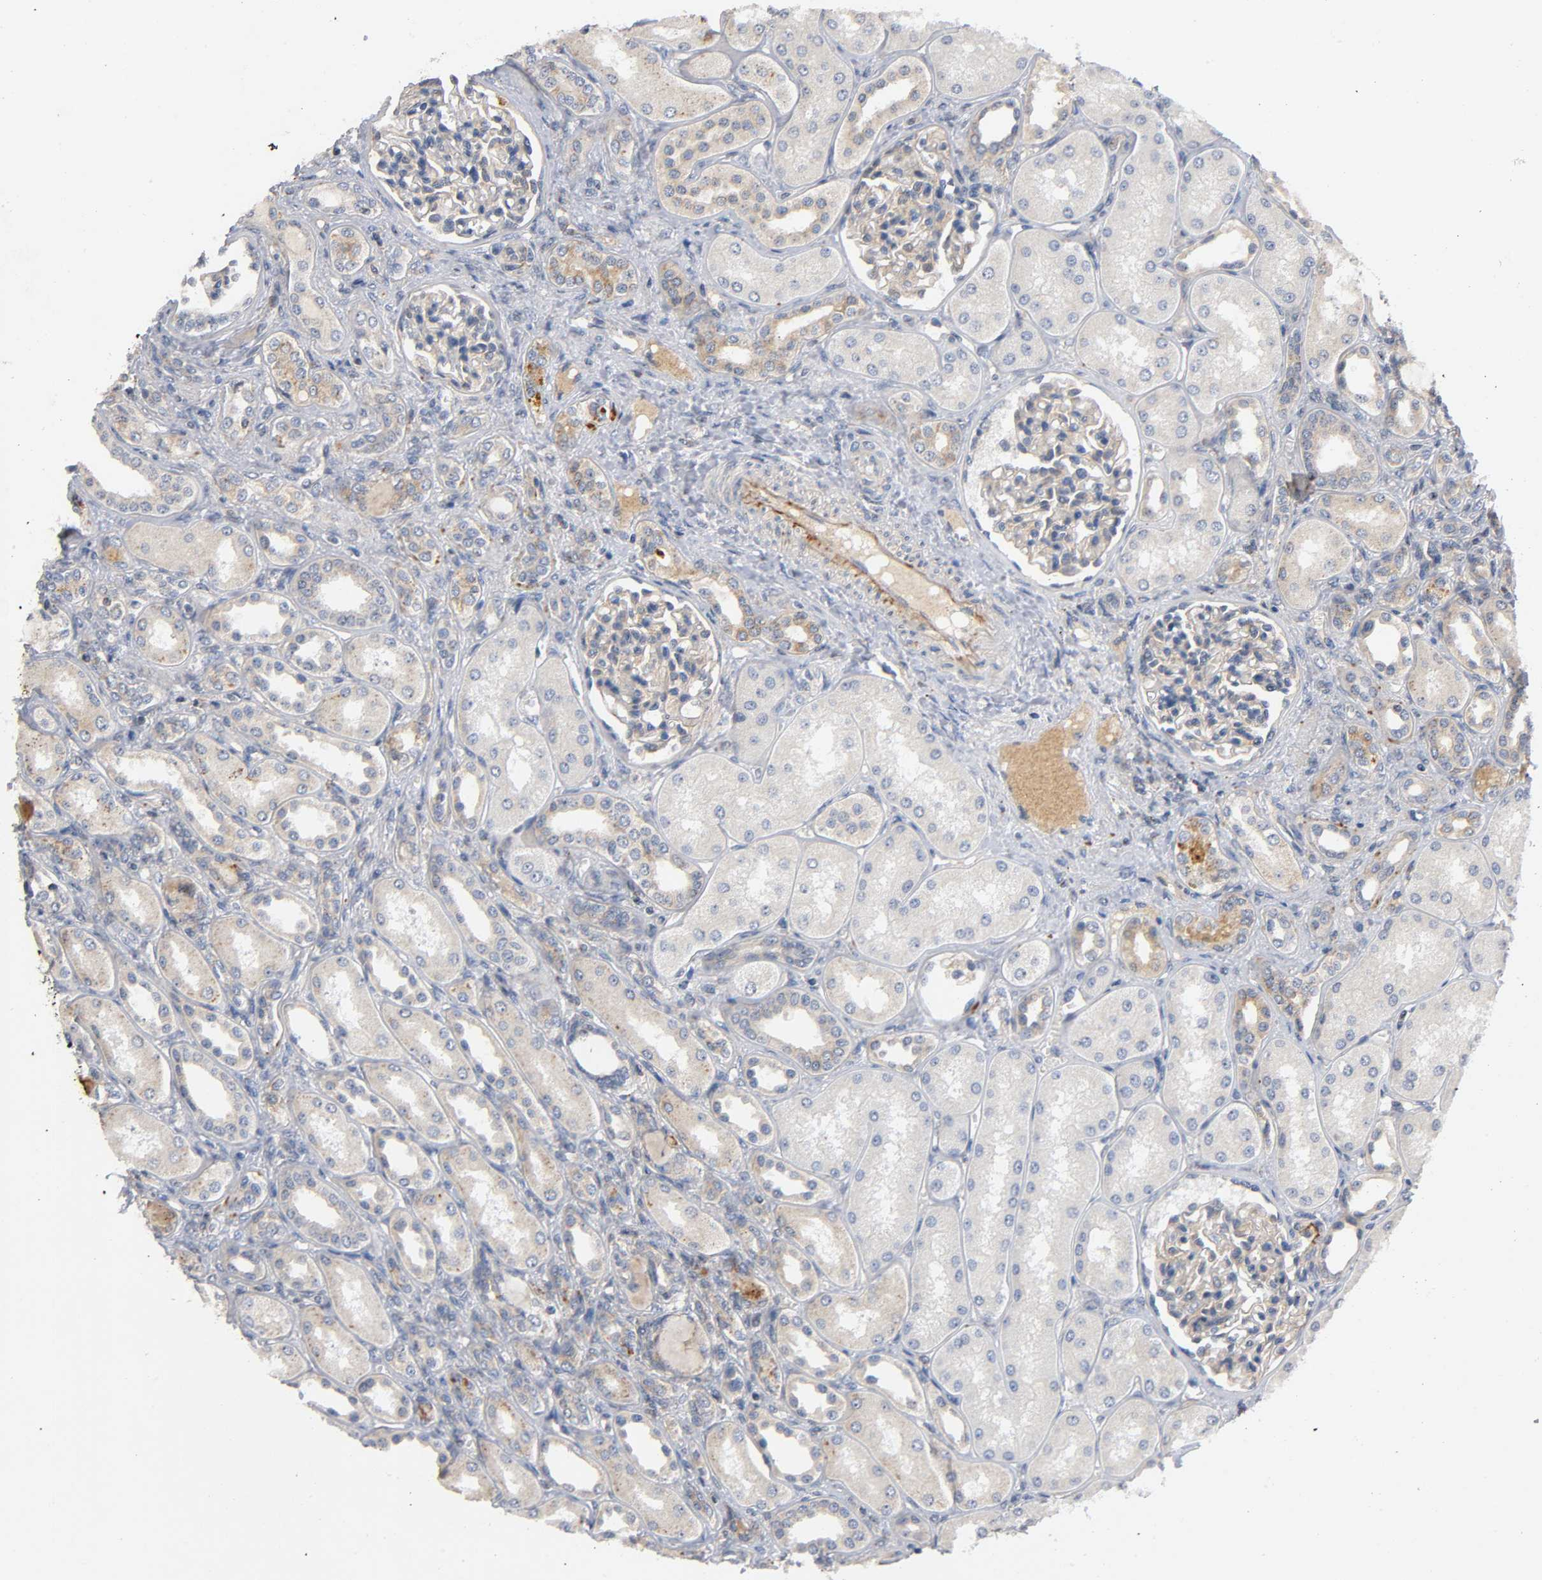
{"staining": {"intensity": "moderate", "quantity": ">75%", "location": "cytoplasmic/membranous"}, "tissue": "kidney", "cell_type": "Cells in glomeruli", "image_type": "normal", "snomed": [{"axis": "morphology", "description": "Normal tissue, NOS"}, {"axis": "topography", "description": "Kidney"}], "caption": "Immunohistochemistry photomicrograph of benign kidney: human kidney stained using immunohistochemistry (IHC) demonstrates medium levels of moderate protein expression localized specifically in the cytoplasmic/membranous of cells in glomeruli, appearing as a cytoplasmic/membranous brown color.", "gene": "IKBKB", "patient": {"sex": "male", "age": 7}}